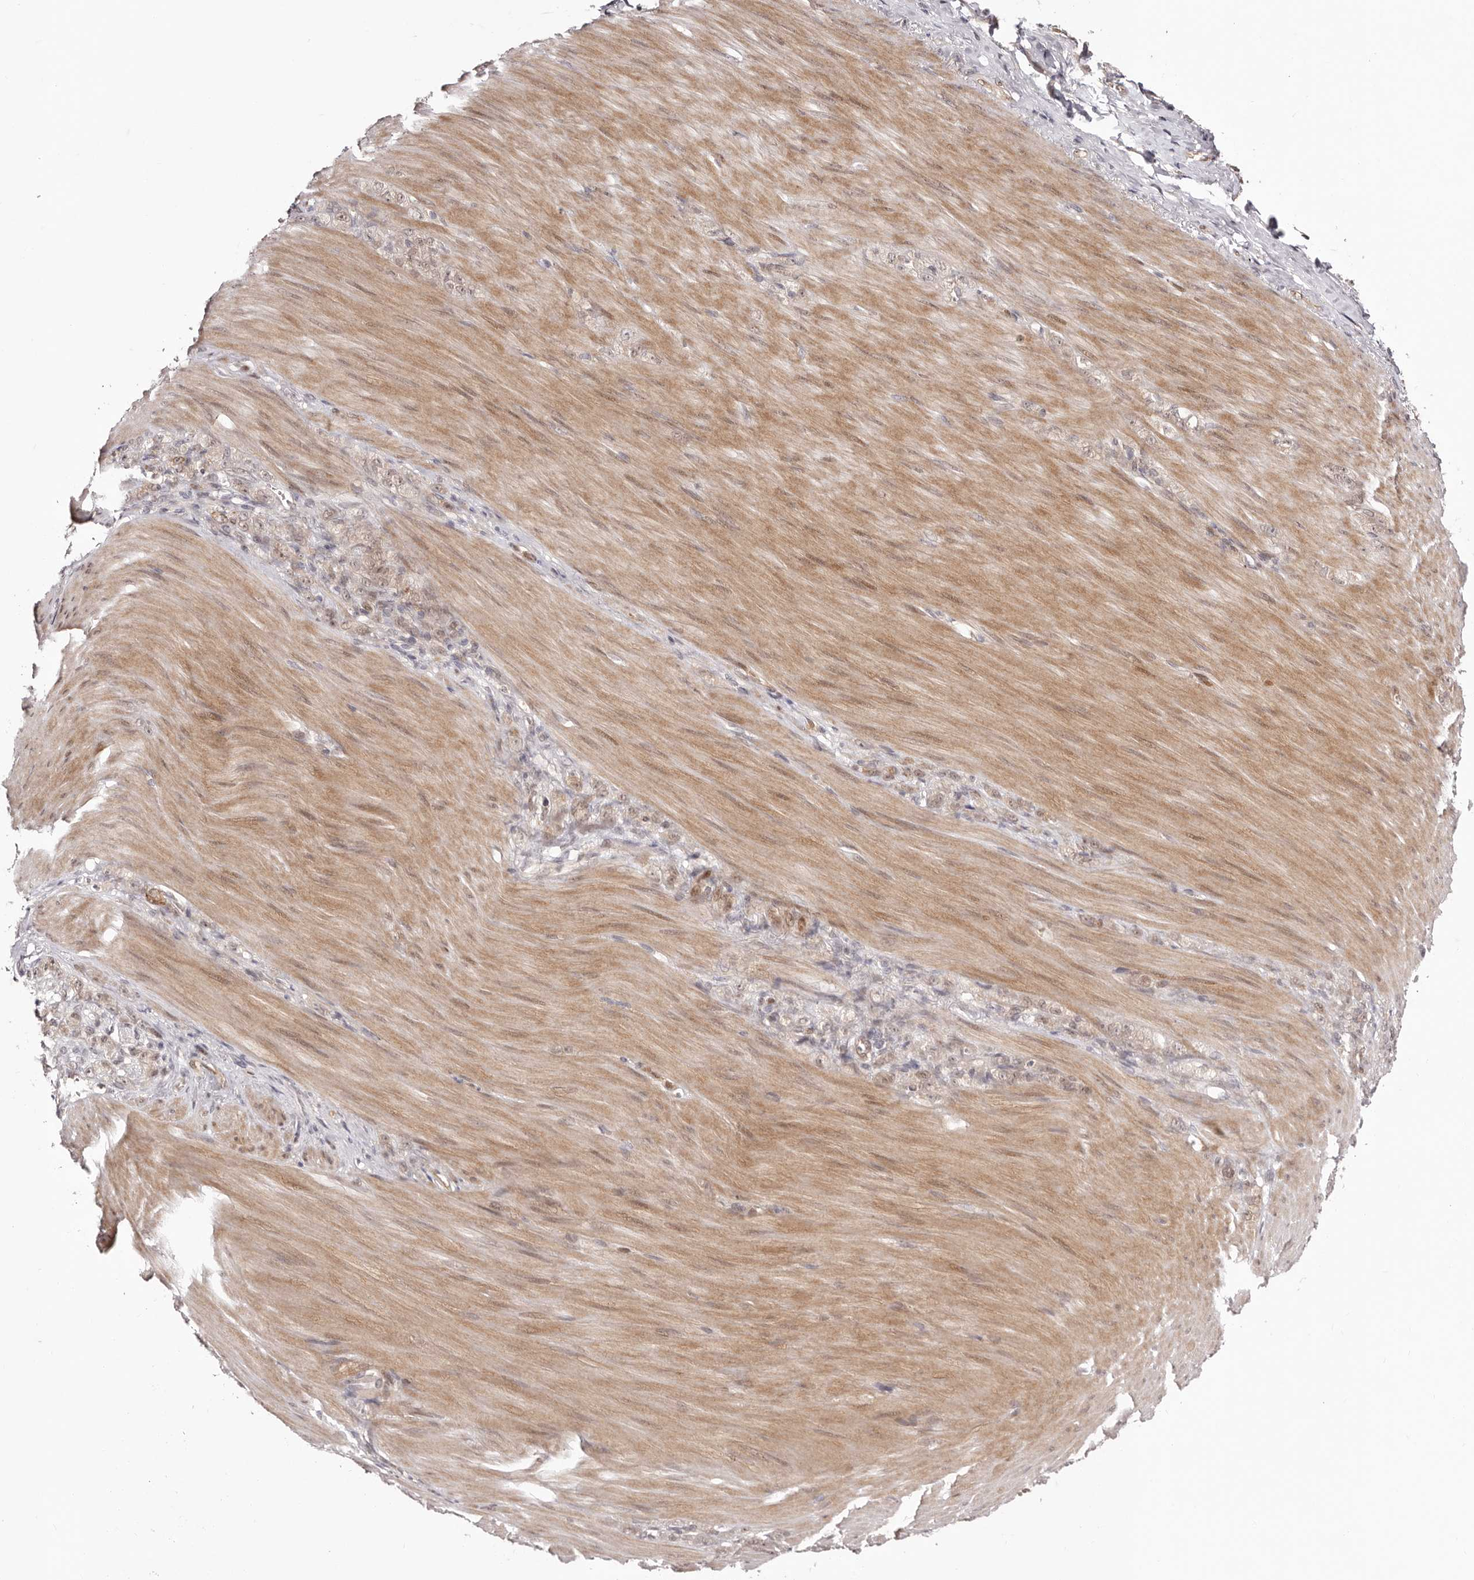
{"staining": {"intensity": "weak", "quantity": "<25%", "location": "nuclear"}, "tissue": "stomach cancer", "cell_type": "Tumor cells", "image_type": "cancer", "snomed": [{"axis": "morphology", "description": "Normal tissue, NOS"}, {"axis": "morphology", "description": "Adenocarcinoma, NOS"}, {"axis": "topography", "description": "Stomach"}], "caption": "The micrograph shows no significant staining in tumor cells of stomach cancer.", "gene": "EGR3", "patient": {"sex": "male", "age": 82}}